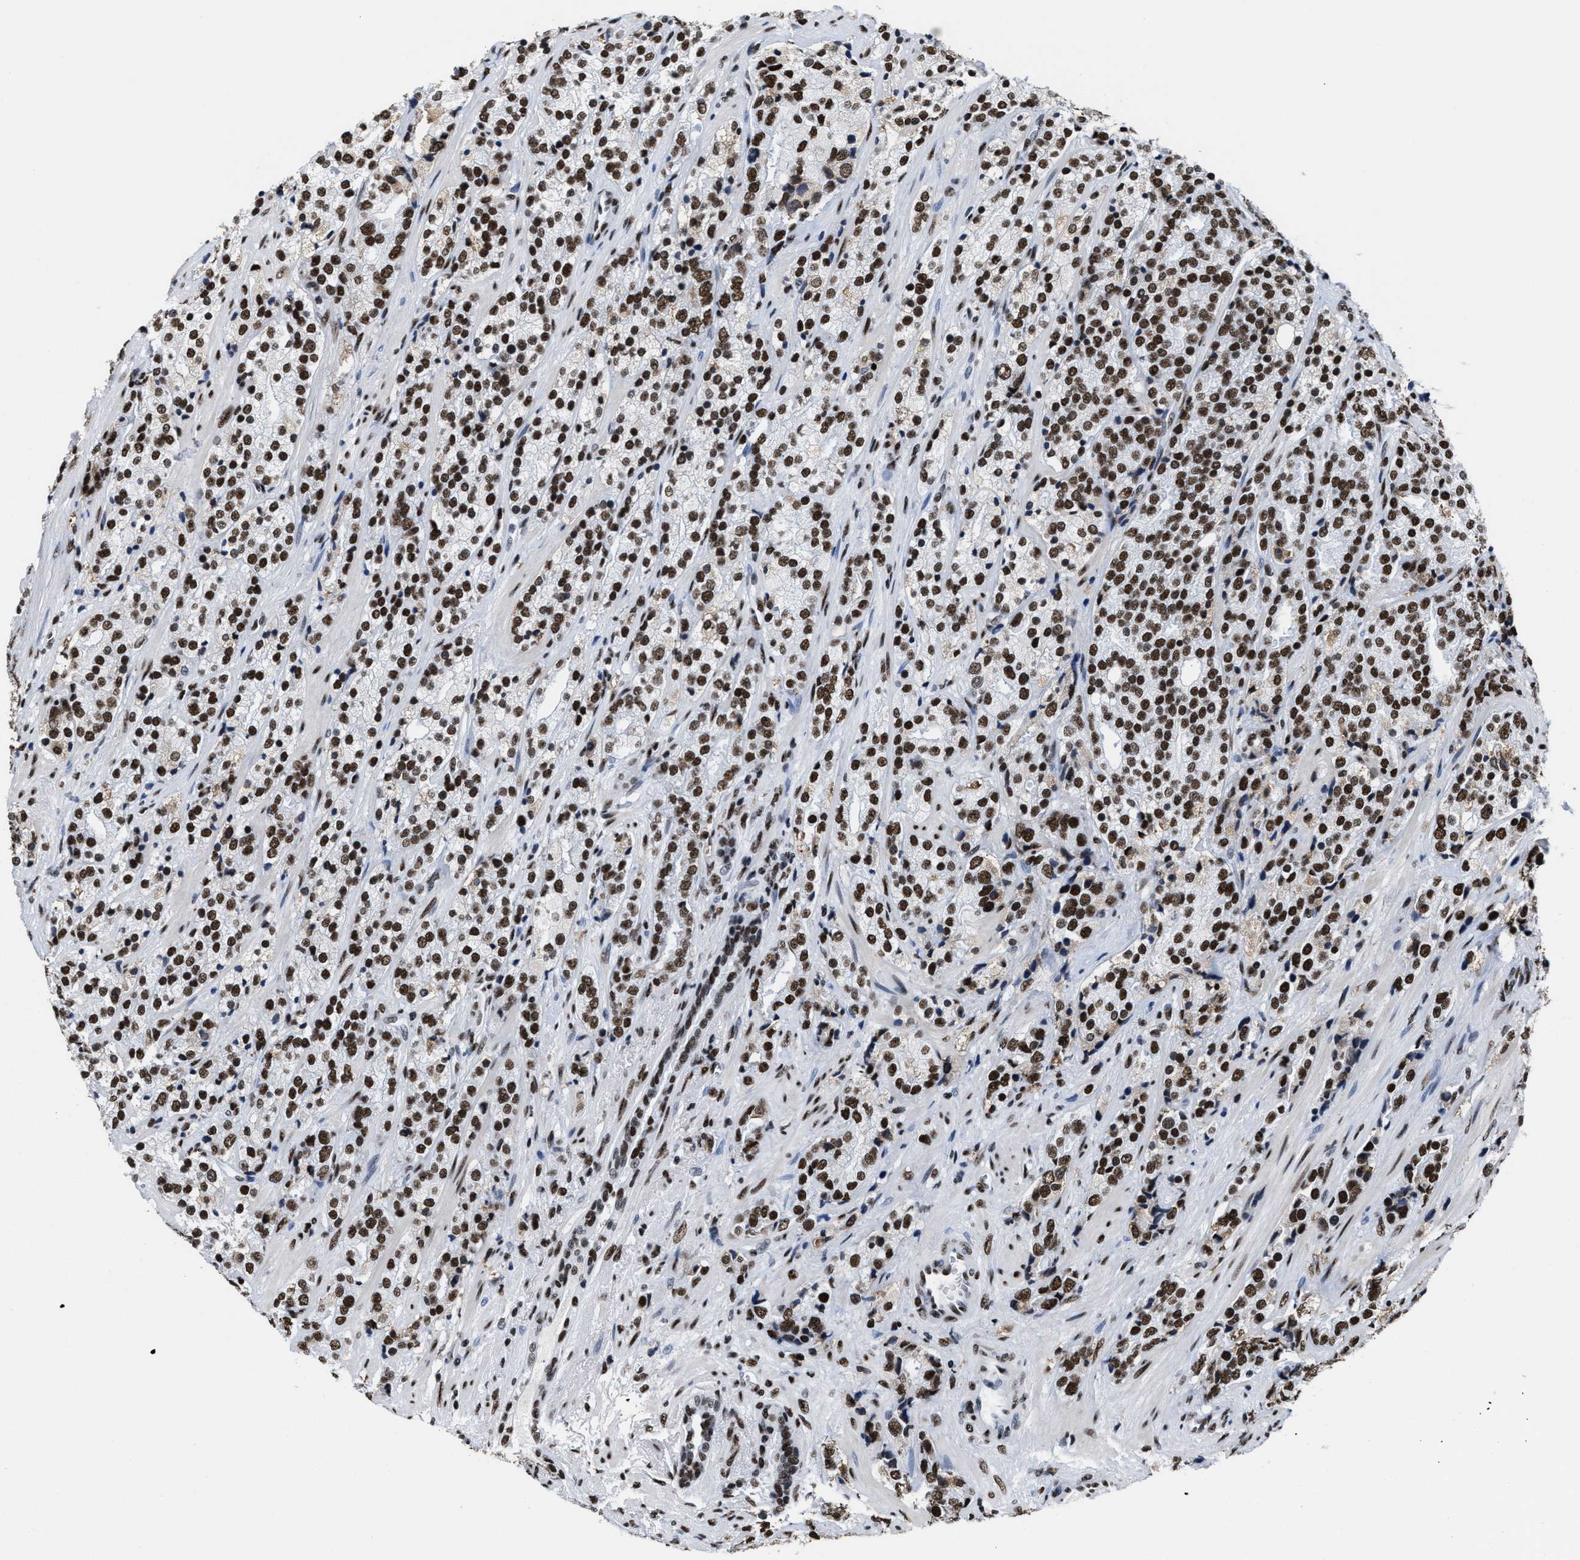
{"staining": {"intensity": "strong", "quantity": ">75%", "location": "nuclear"}, "tissue": "prostate cancer", "cell_type": "Tumor cells", "image_type": "cancer", "snomed": [{"axis": "morphology", "description": "Adenocarcinoma, High grade"}, {"axis": "topography", "description": "Prostate"}], "caption": "Immunohistochemistry (IHC) photomicrograph of prostate cancer stained for a protein (brown), which reveals high levels of strong nuclear positivity in about >75% of tumor cells.", "gene": "SMARCC2", "patient": {"sex": "male", "age": 71}}